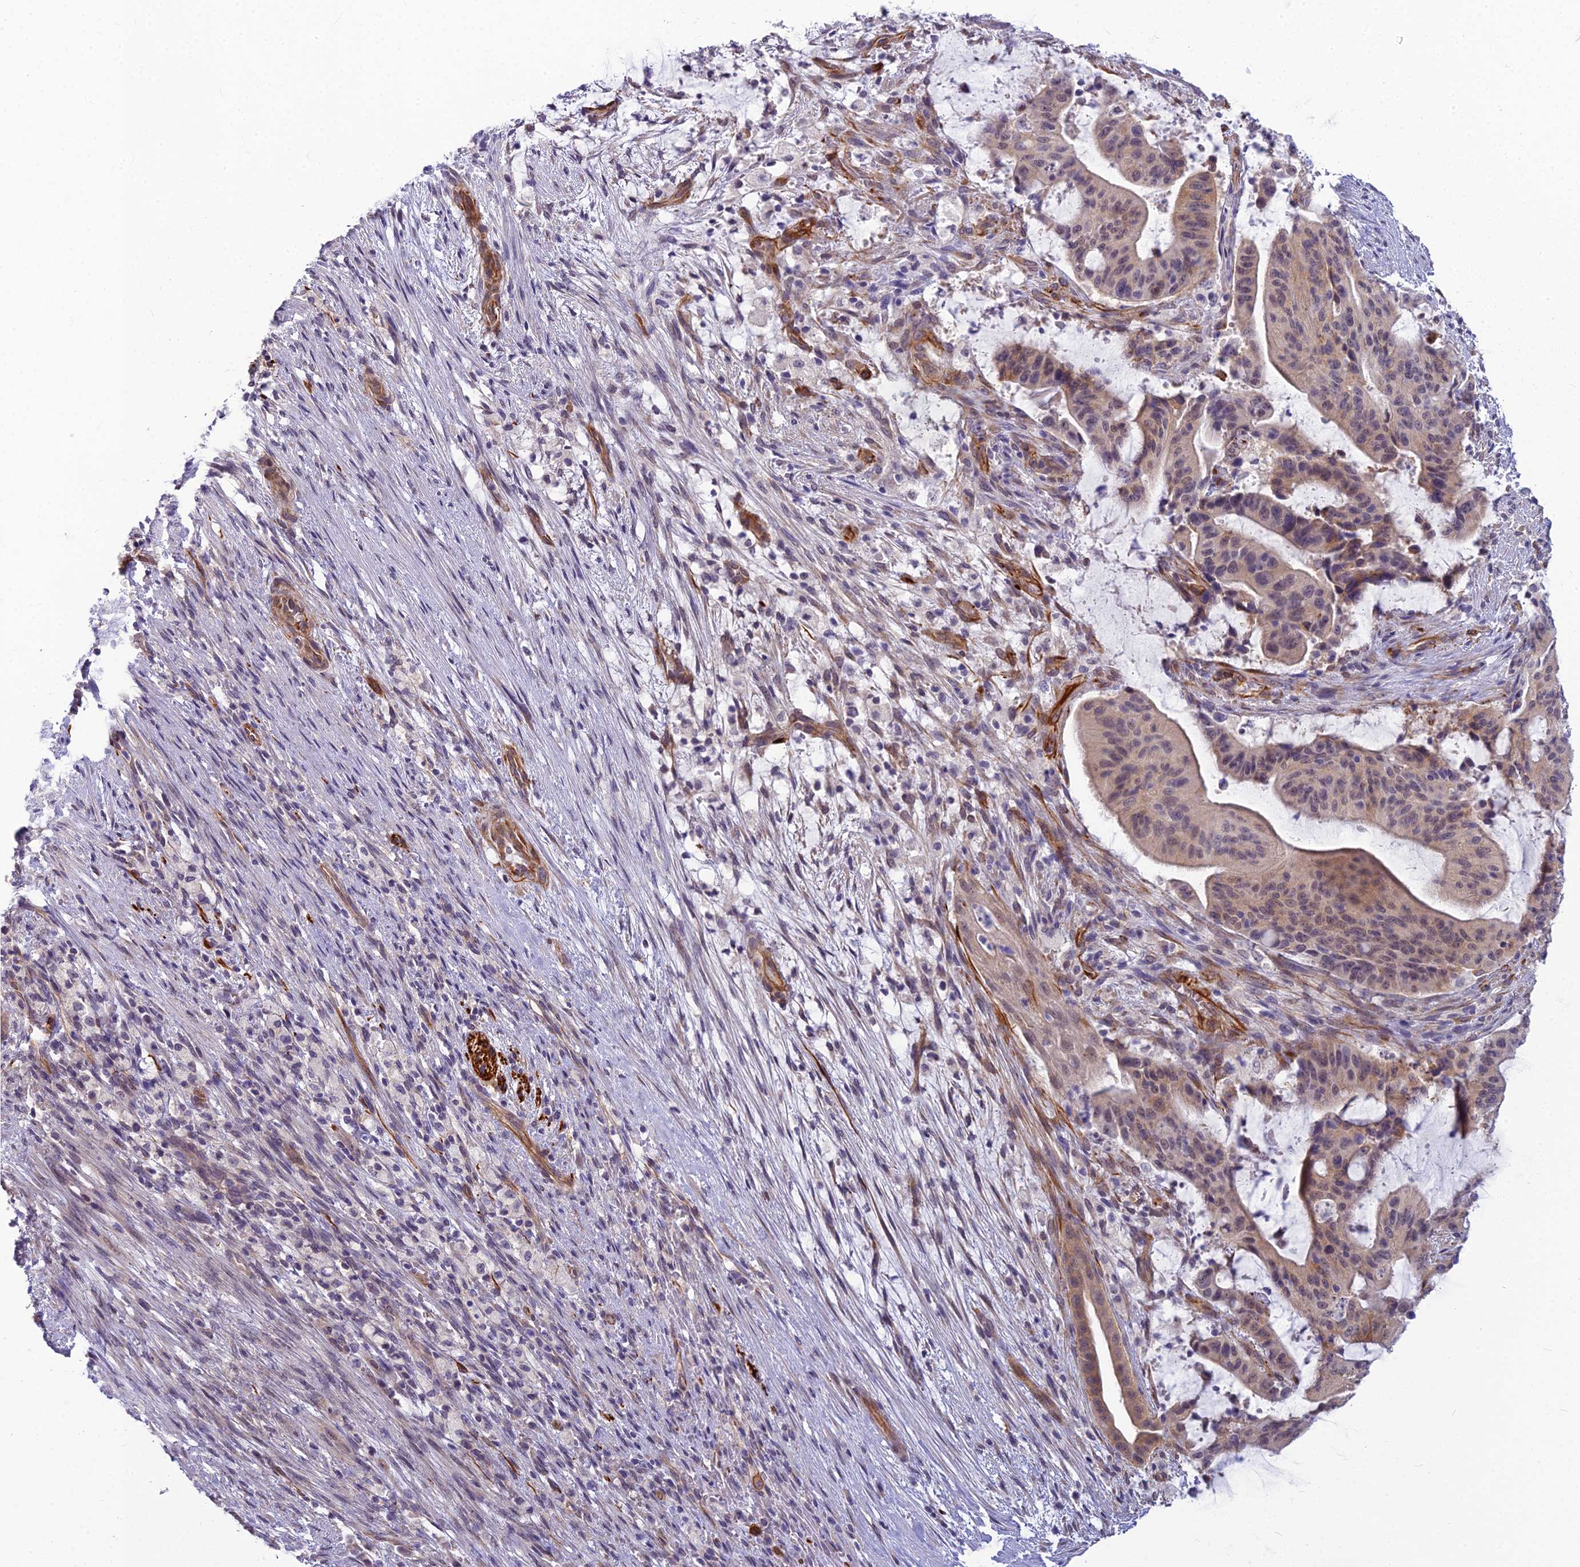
{"staining": {"intensity": "moderate", "quantity": "25%-75%", "location": "cytoplasmic/membranous,nuclear"}, "tissue": "liver cancer", "cell_type": "Tumor cells", "image_type": "cancer", "snomed": [{"axis": "morphology", "description": "Normal tissue, NOS"}, {"axis": "morphology", "description": "Cholangiocarcinoma"}, {"axis": "topography", "description": "Liver"}, {"axis": "topography", "description": "Peripheral nerve tissue"}], "caption": "Brown immunohistochemical staining in human cholangiocarcinoma (liver) shows moderate cytoplasmic/membranous and nuclear positivity in about 25%-75% of tumor cells.", "gene": "RGL3", "patient": {"sex": "female", "age": 73}}